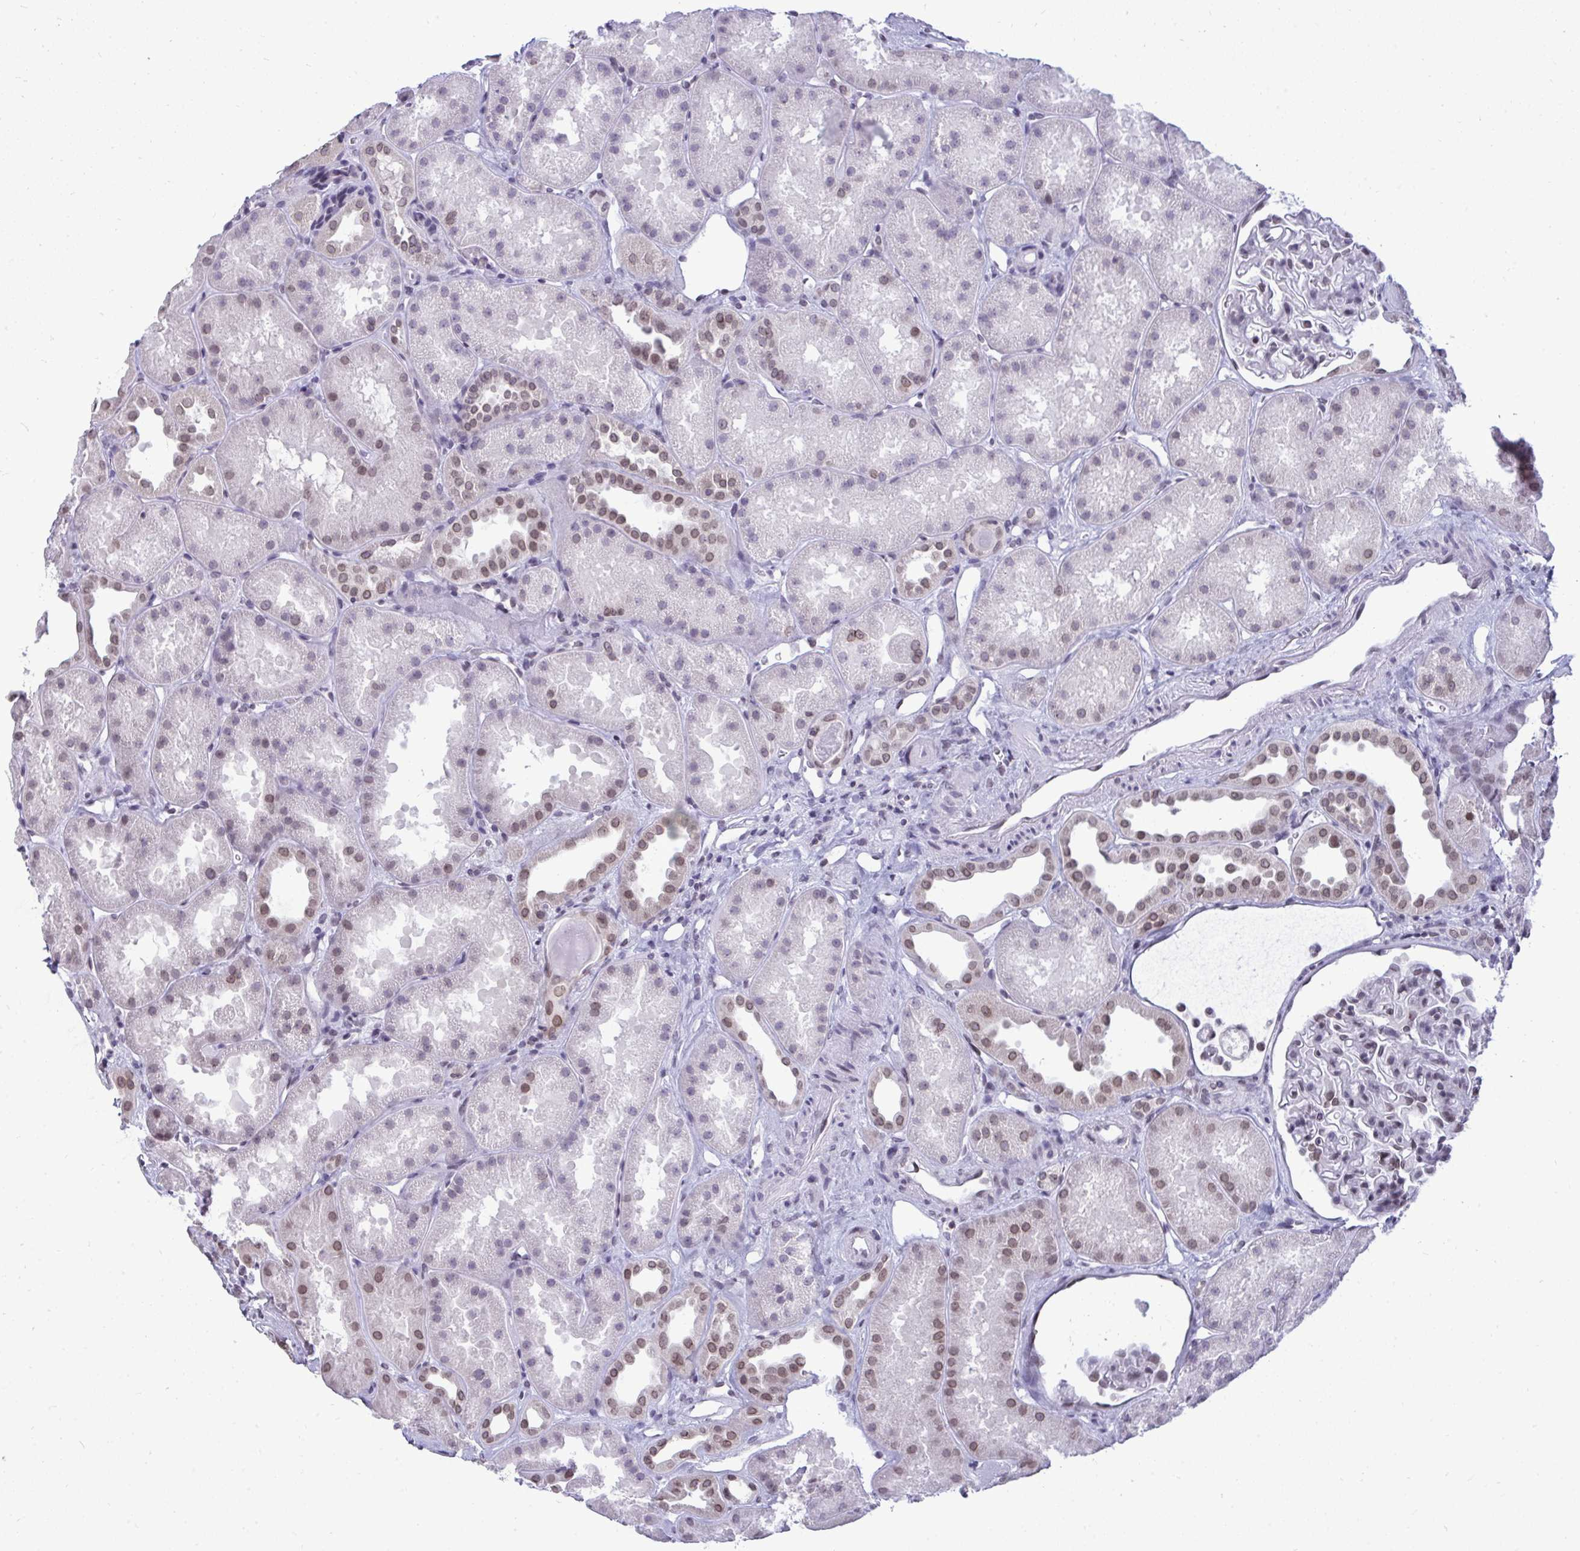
{"staining": {"intensity": "moderate", "quantity": "25%-75%", "location": "nuclear"}, "tissue": "kidney", "cell_type": "Cells in glomeruli", "image_type": "normal", "snomed": [{"axis": "morphology", "description": "Normal tissue, NOS"}, {"axis": "topography", "description": "Kidney"}], "caption": "Kidney stained for a protein displays moderate nuclear positivity in cells in glomeruli. (Stains: DAB in brown, nuclei in blue, Microscopy: brightfield microscopy at high magnification).", "gene": "JPT1", "patient": {"sex": "male", "age": 61}}